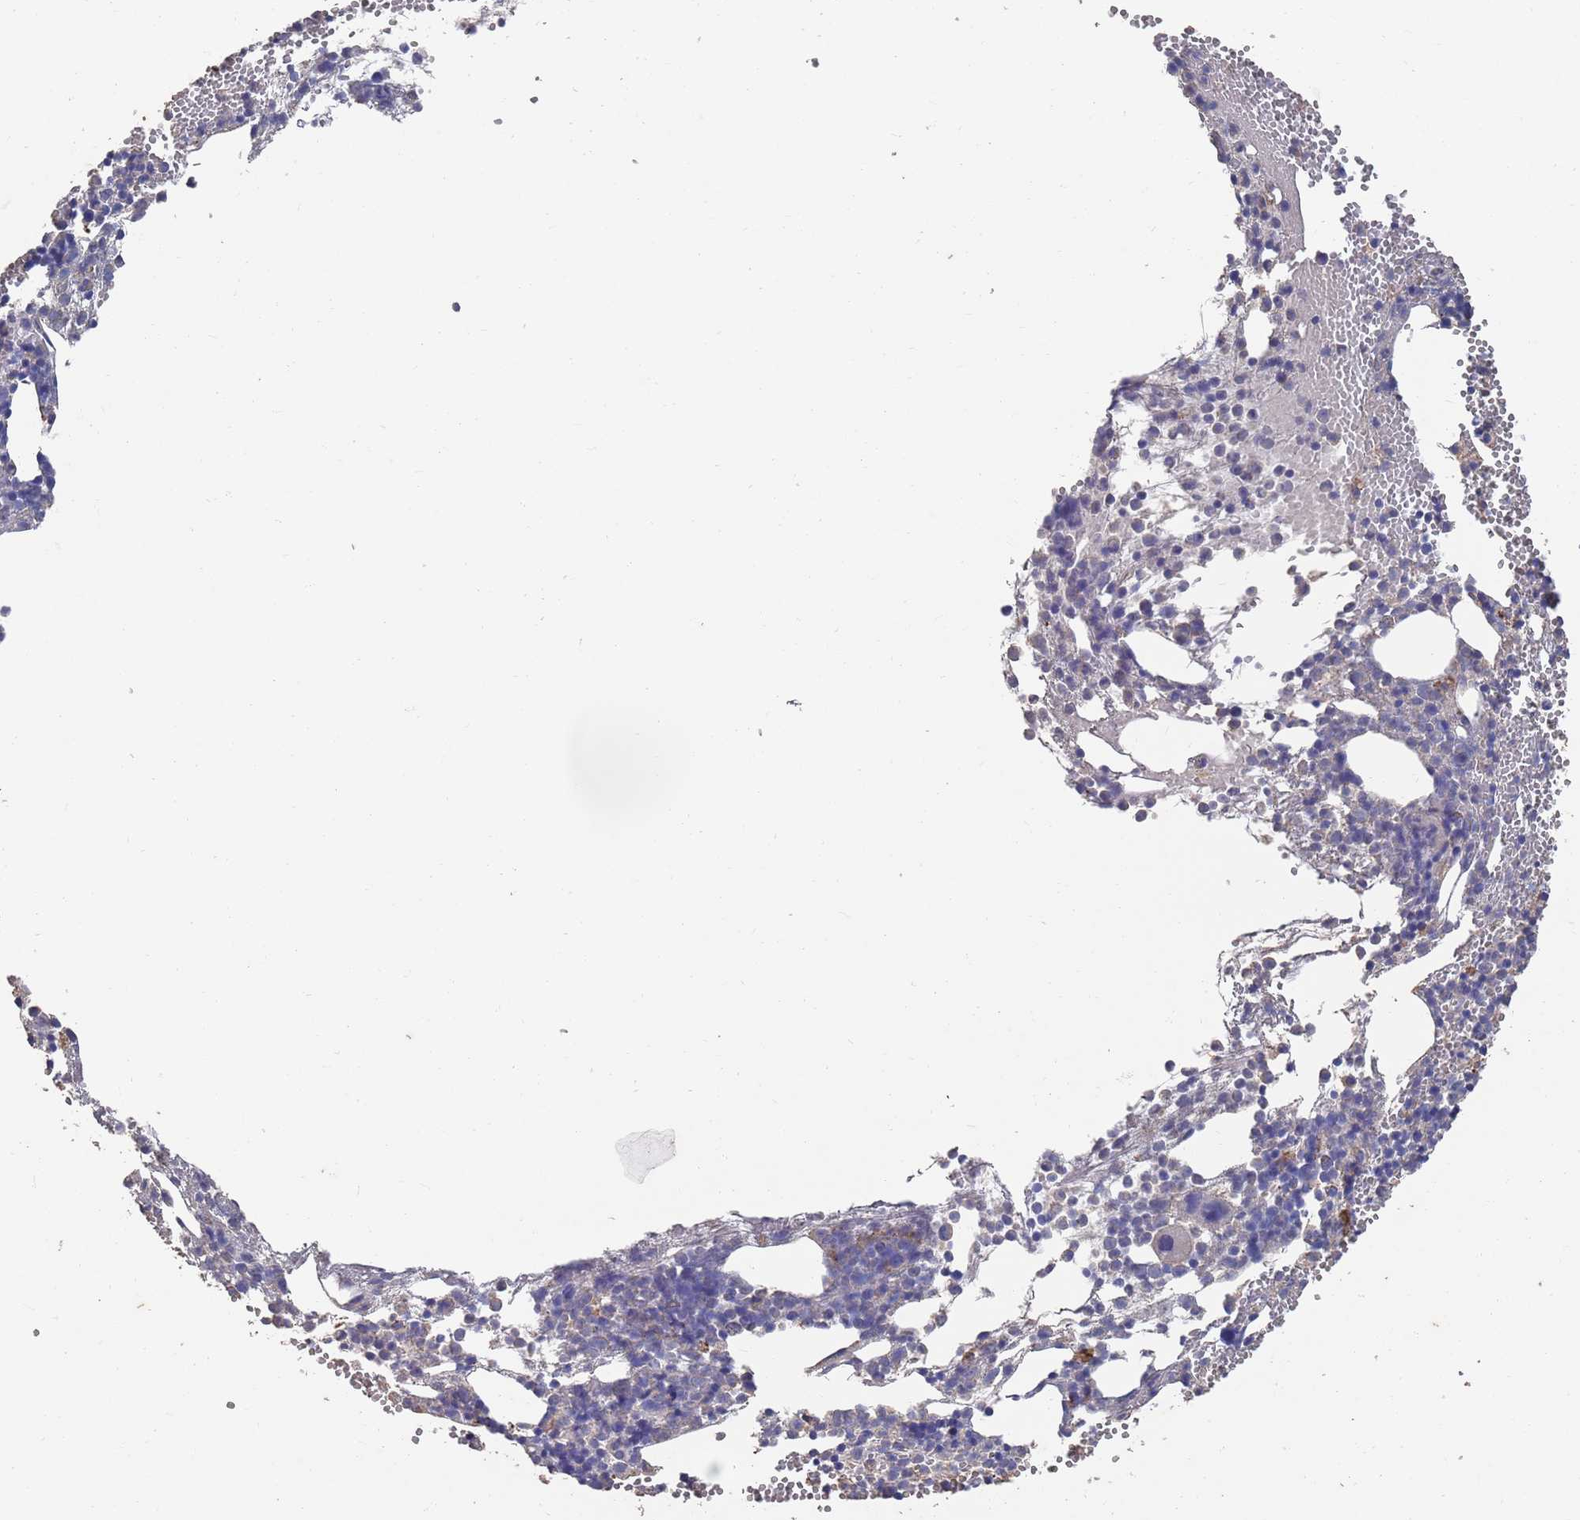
{"staining": {"intensity": "weak", "quantity": "<25%", "location": "cytoplasmic/membranous"}, "tissue": "bone marrow", "cell_type": "Hematopoietic cells", "image_type": "normal", "snomed": [{"axis": "morphology", "description": "Normal tissue, NOS"}, {"axis": "topography", "description": "Bone marrow"}], "caption": "Bone marrow stained for a protein using immunohistochemistry (IHC) demonstrates no positivity hematopoietic cells.", "gene": "BTBD18", "patient": {"sex": "female", "age": 77}}